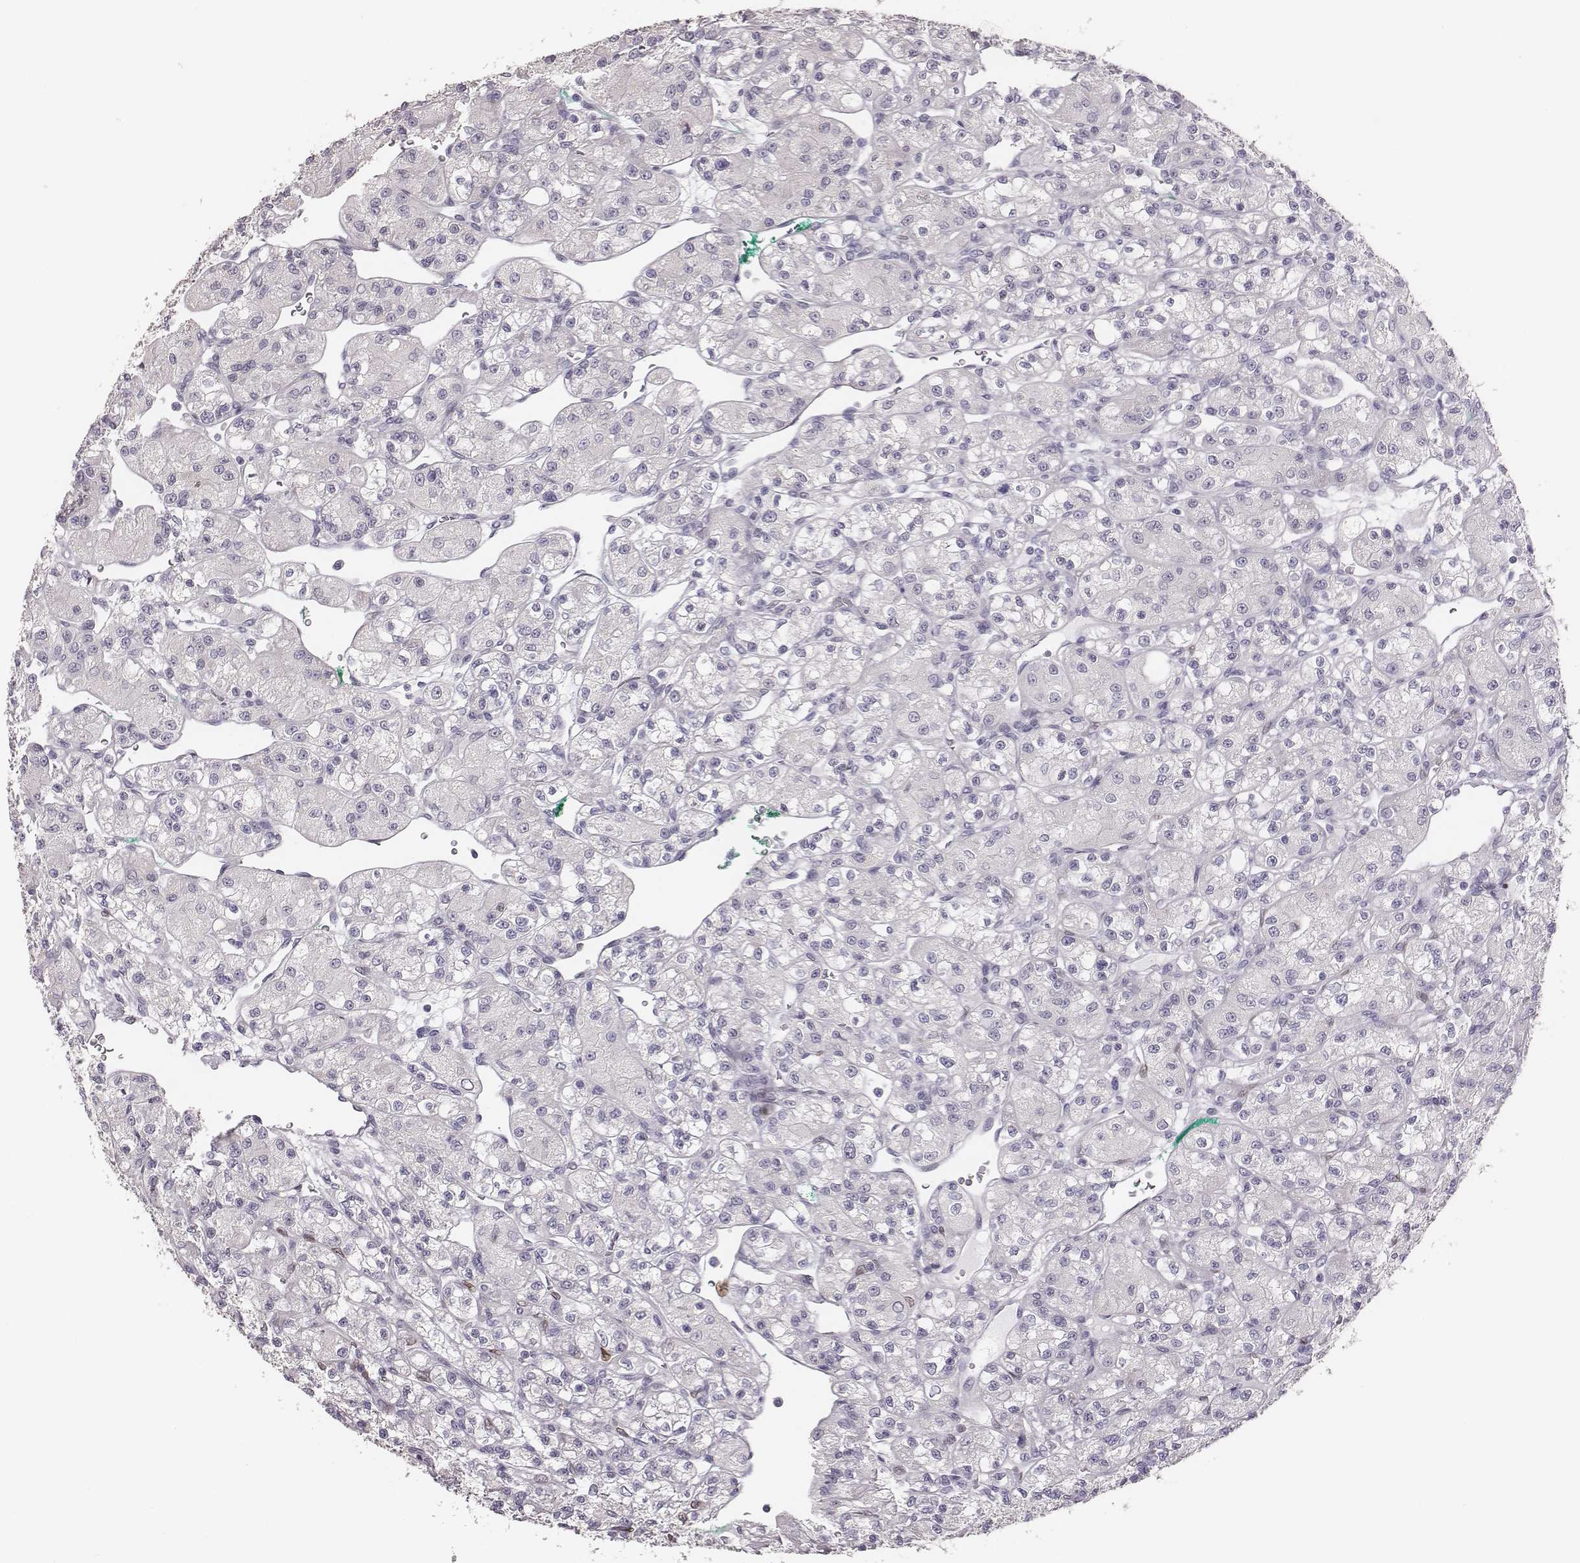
{"staining": {"intensity": "negative", "quantity": "none", "location": "none"}, "tissue": "renal cancer", "cell_type": "Tumor cells", "image_type": "cancer", "snomed": [{"axis": "morphology", "description": "Adenocarcinoma, NOS"}, {"axis": "topography", "description": "Kidney"}], "caption": "High magnification brightfield microscopy of renal adenocarcinoma stained with DAB (3,3'-diaminobenzidine) (brown) and counterstained with hematoxylin (blue): tumor cells show no significant staining. The staining was performed using DAB to visualize the protein expression in brown, while the nuclei were stained in blue with hematoxylin (Magnification: 20x).", "gene": "ADGRF4", "patient": {"sex": "female", "age": 70}}